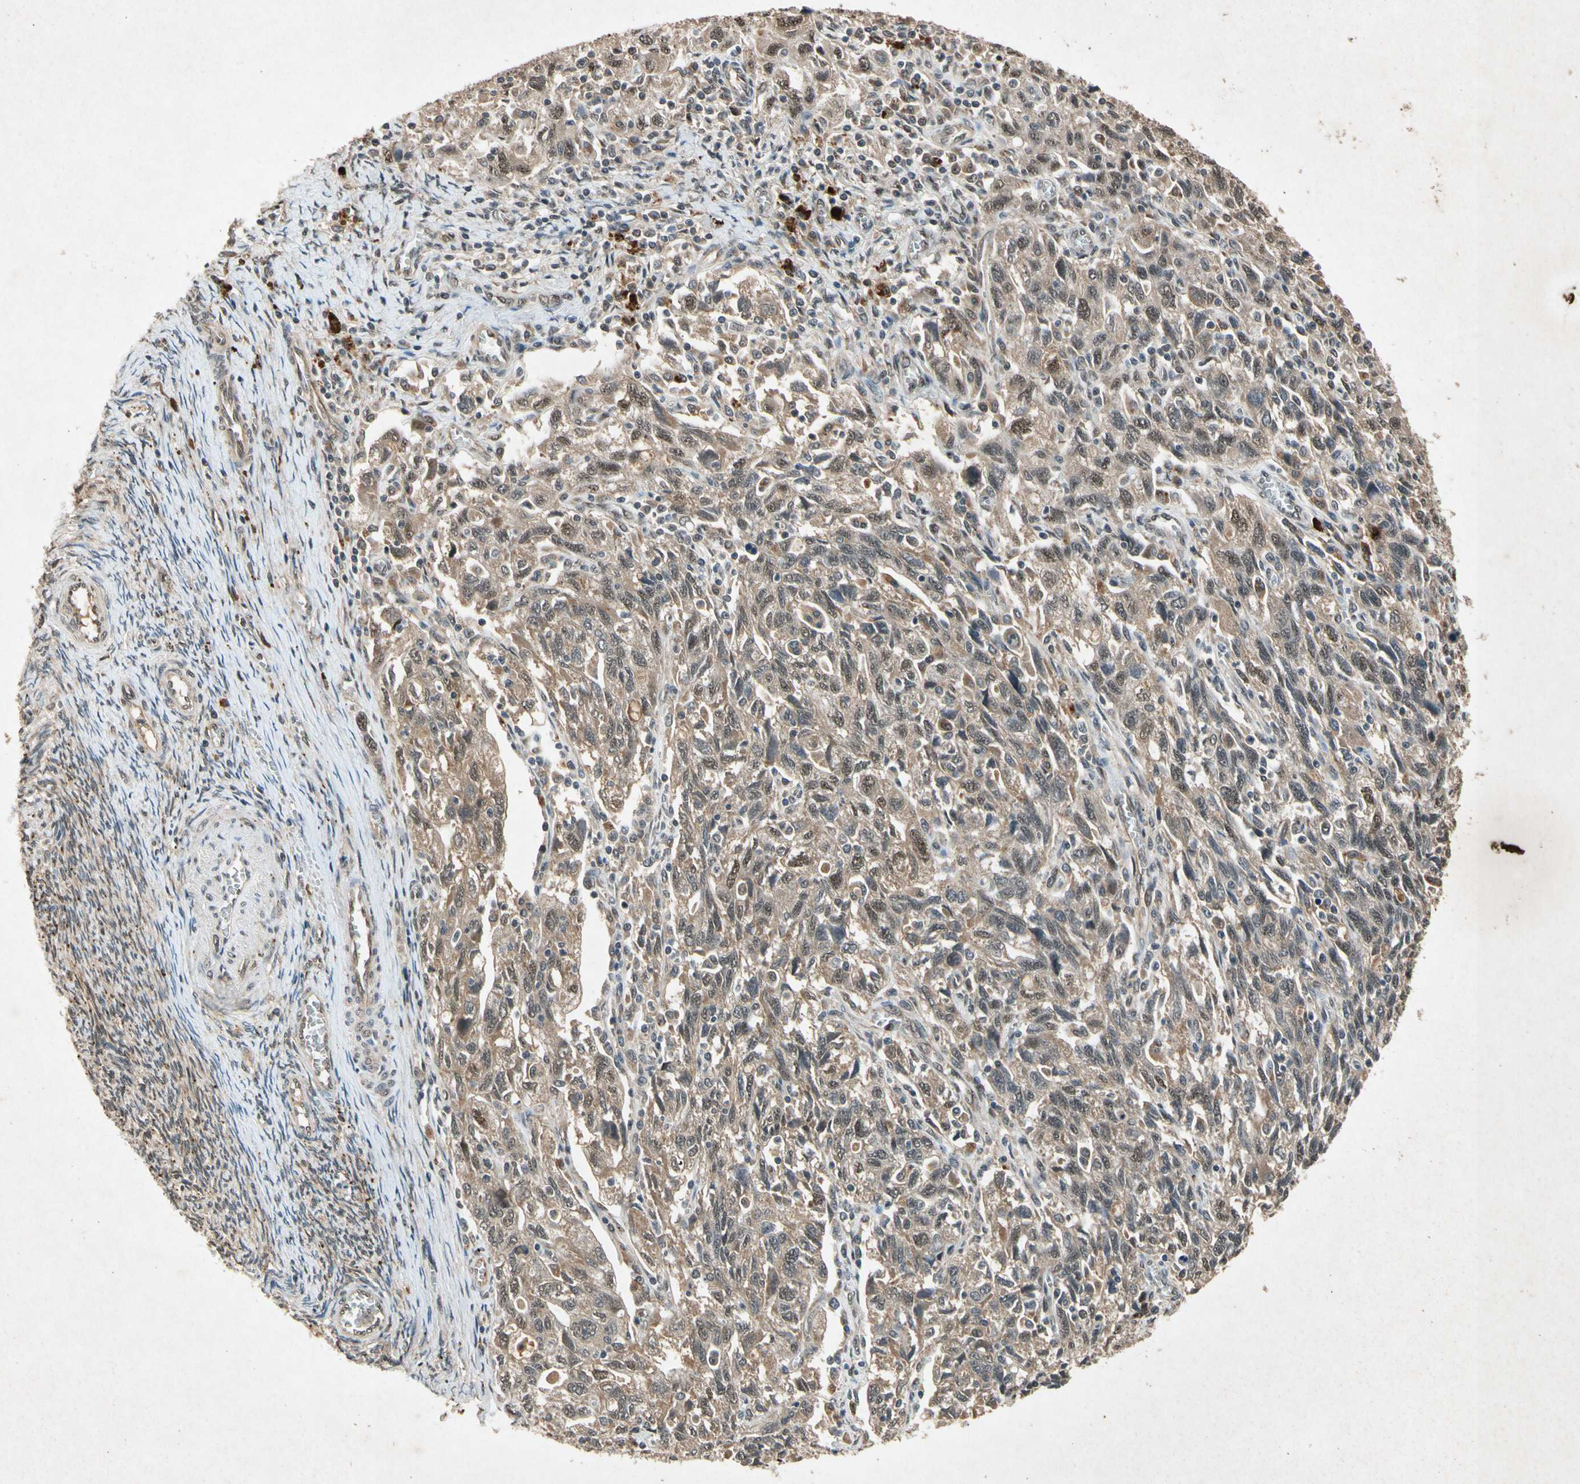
{"staining": {"intensity": "weak", "quantity": ">75%", "location": "cytoplasmic/membranous,nuclear"}, "tissue": "ovarian cancer", "cell_type": "Tumor cells", "image_type": "cancer", "snomed": [{"axis": "morphology", "description": "Carcinoma, NOS"}, {"axis": "morphology", "description": "Cystadenocarcinoma, serous, NOS"}, {"axis": "topography", "description": "Ovary"}], "caption": "Tumor cells show low levels of weak cytoplasmic/membranous and nuclear expression in about >75% of cells in ovarian cancer (serous cystadenocarcinoma).", "gene": "PML", "patient": {"sex": "female", "age": 69}}